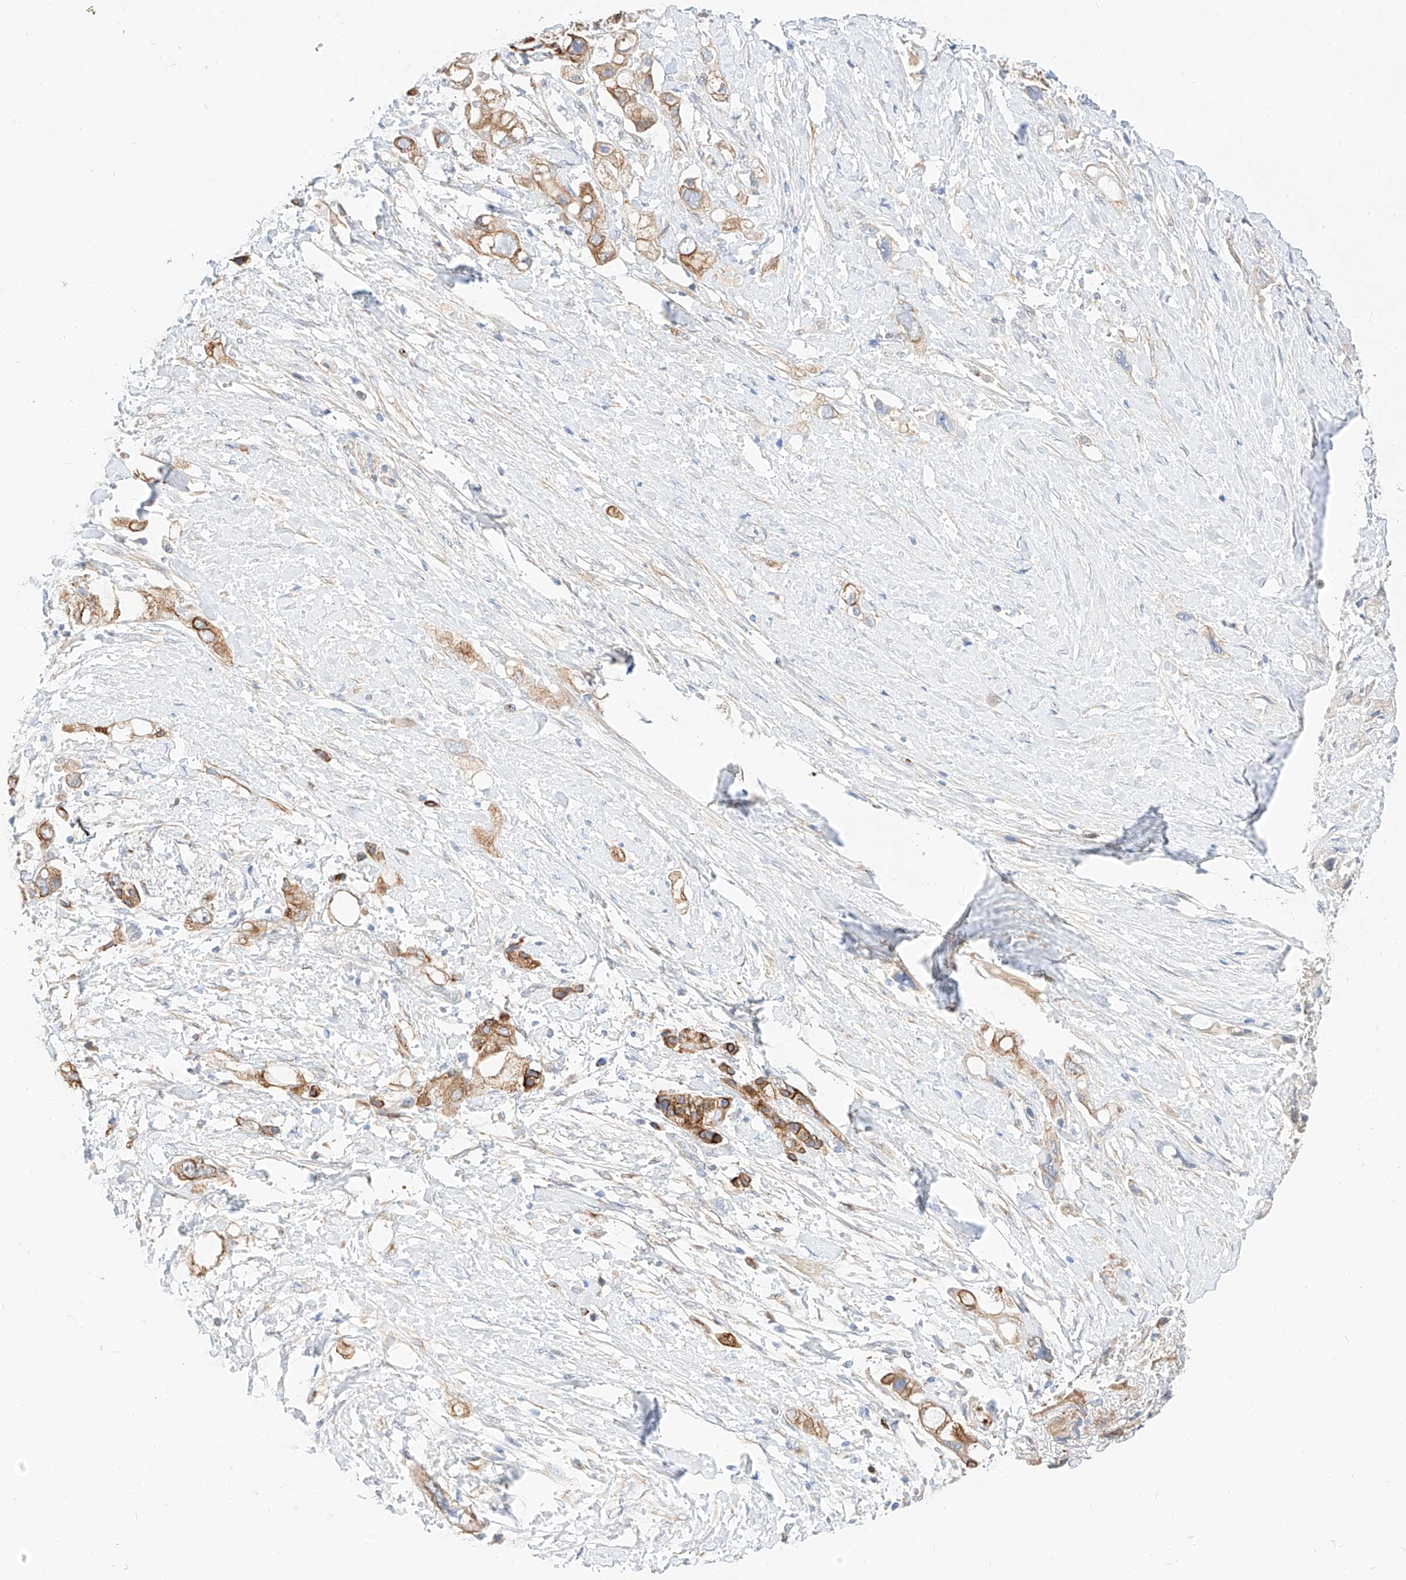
{"staining": {"intensity": "moderate", "quantity": ">75%", "location": "cytoplasmic/membranous"}, "tissue": "pancreatic cancer", "cell_type": "Tumor cells", "image_type": "cancer", "snomed": [{"axis": "morphology", "description": "Adenocarcinoma, NOS"}, {"axis": "topography", "description": "Pancreas"}], "caption": "DAB (3,3'-diaminobenzidine) immunohistochemical staining of pancreatic adenocarcinoma shows moderate cytoplasmic/membranous protein expression in about >75% of tumor cells. Ihc stains the protein of interest in brown and the nuclei are stained blue.", "gene": "MAP7", "patient": {"sex": "female", "age": 56}}